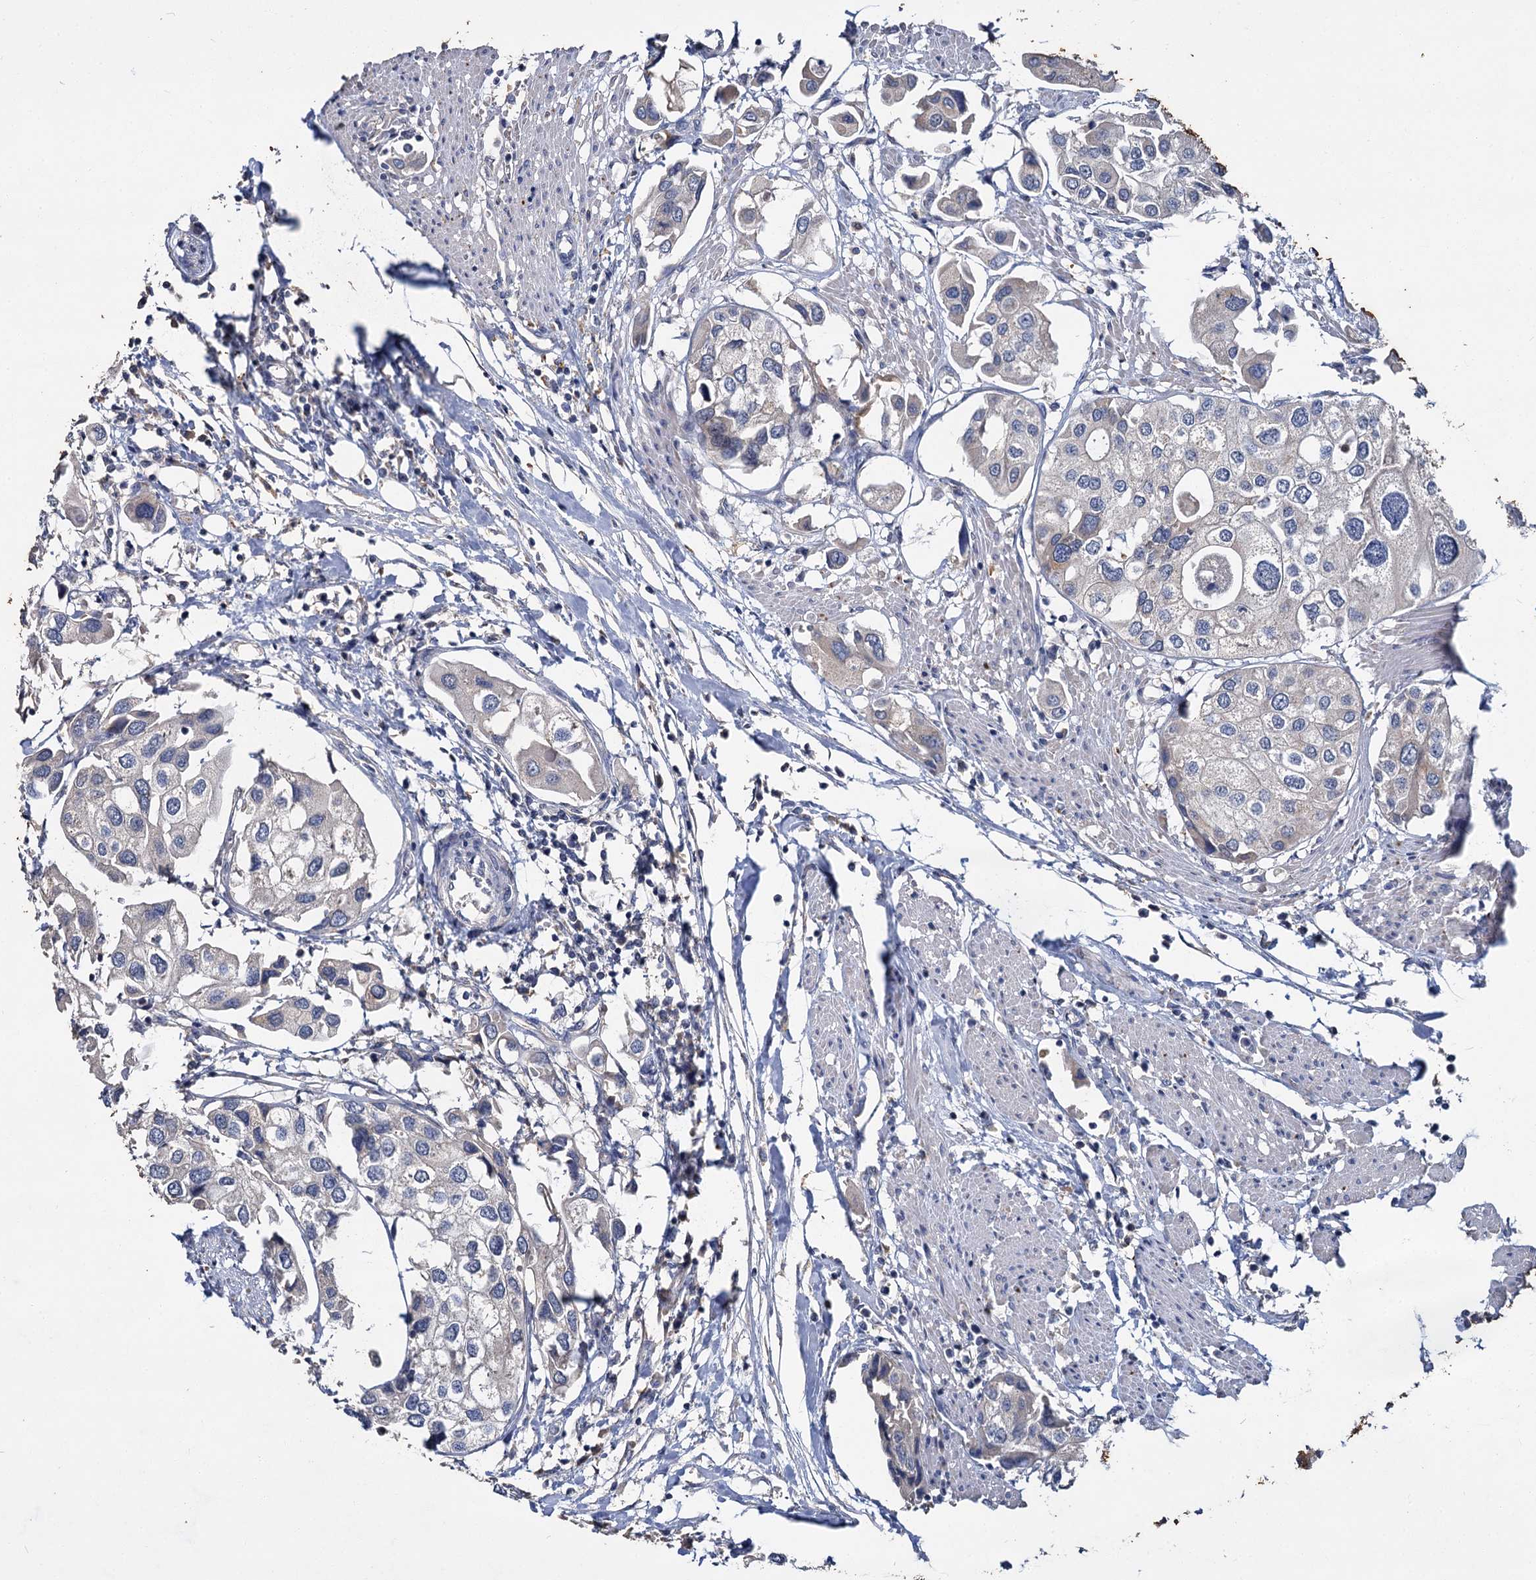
{"staining": {"intensity": "negative", "quantity": "none", "location": "none"}, "tissue": "urothelial cancer", "cell_type": "Tumor cells", "image_type": "cancer", "snomed": [{"axis": "morphology", "description": "Urothelial carcinoma, High grade"}, {"axis": "topography", "description": "Urinary bladder"}], "caption": "Human high-grade urothelial carcinoma stained for a protein using immunohistochemistry exhibits no positivity in tumor cells.", "gene": "ATP9A", "patient": {"sex": "male", "age": 64}}